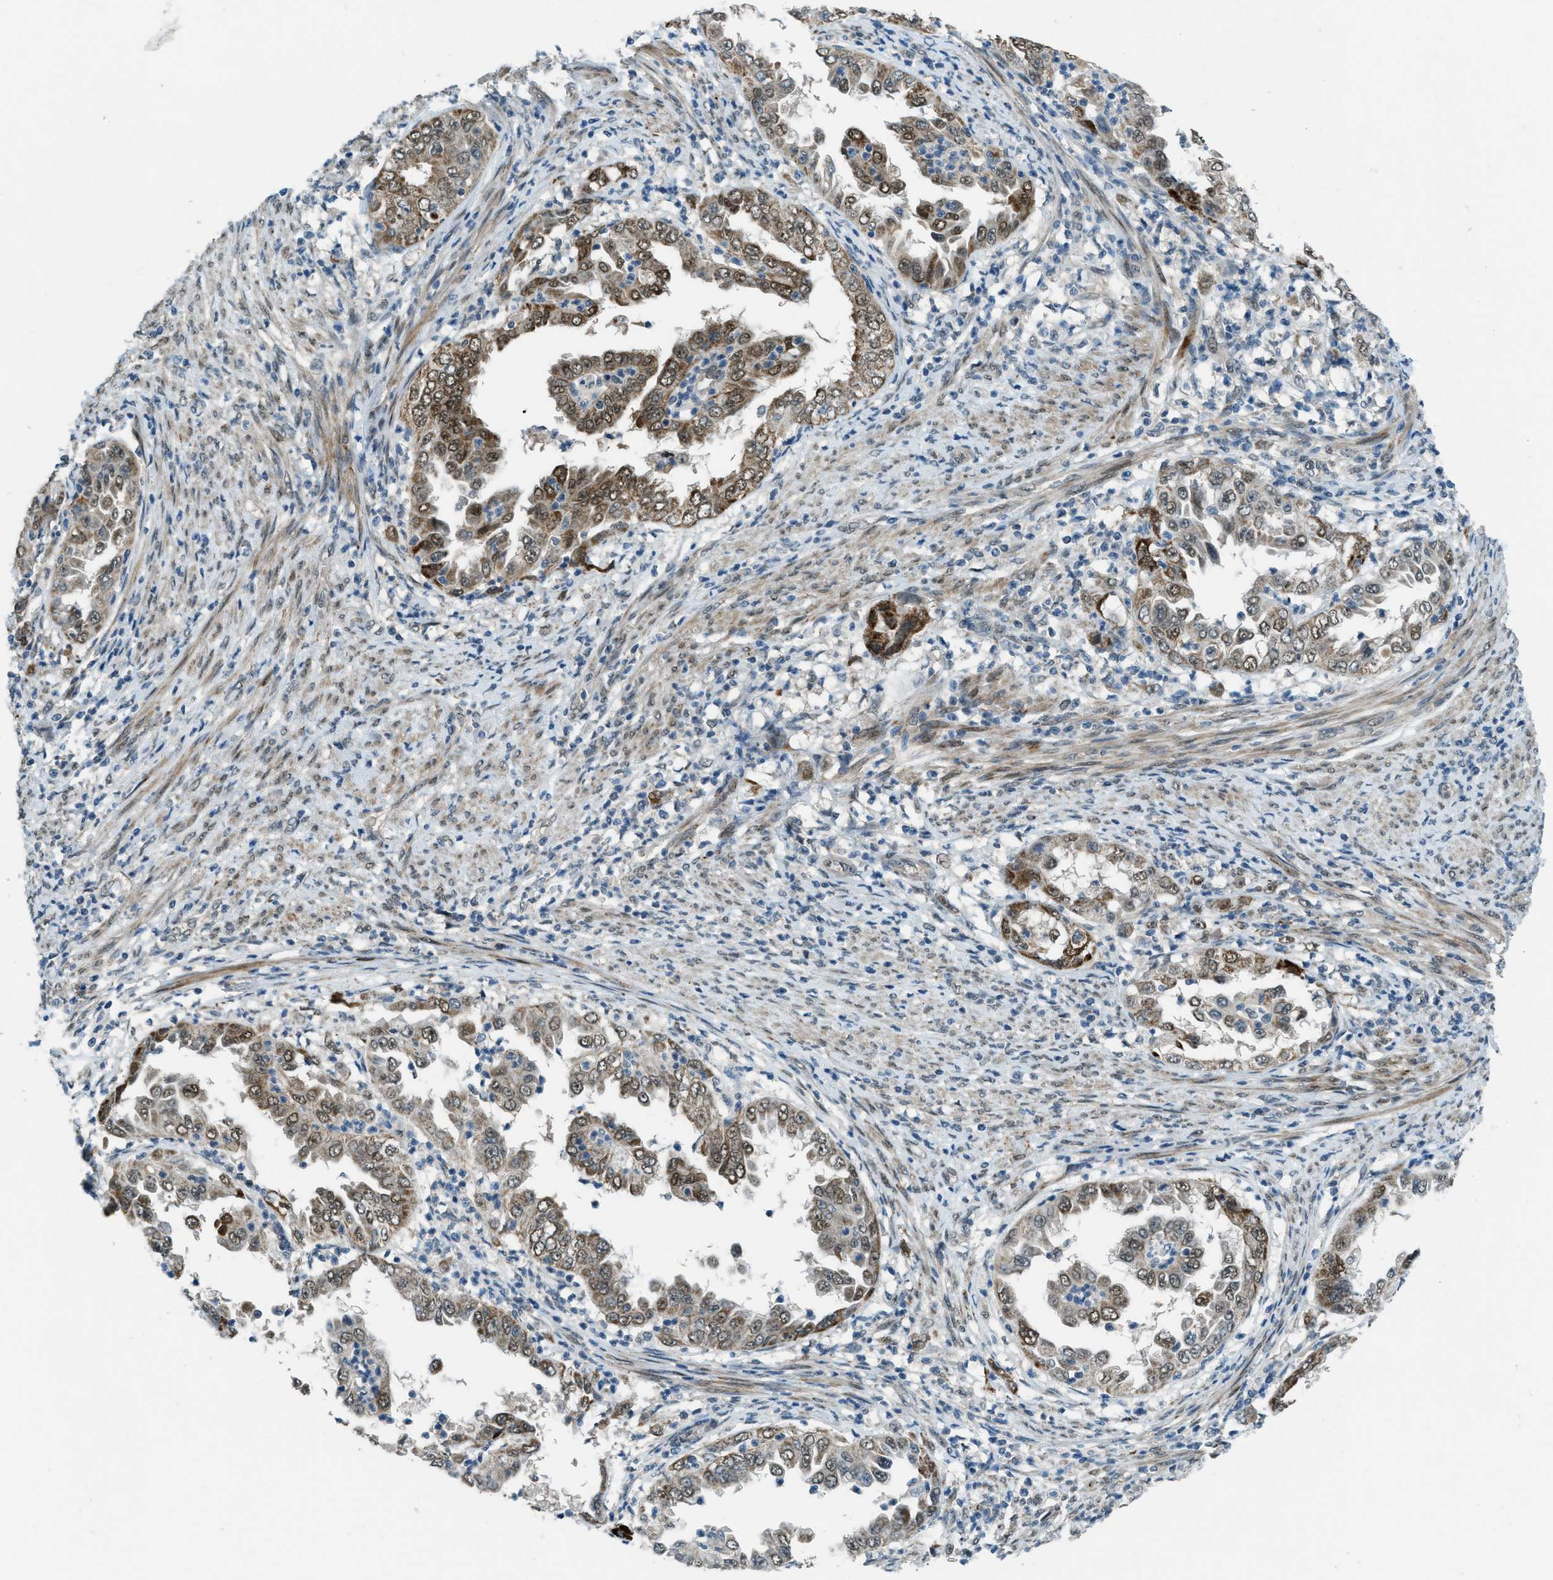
{"staining": {"intensity": "moderate", "quantity": ">75%", "location": "cytoplasmic/membranous,nuclear"}, "tissue": "endometrial cancer", "cell_type": "Tumor cells", "image_type": "cancer", "snomed": [{"axis": "morphology", "description": "Adenocarcinoma, NOS"}, {"axis": "topography", "description": "Endometrium"}], "caption": "A high-resolution micrograph shows IHC staining of endometrial adenocarcinoma, which shows moderate cytoplasmic/membranous and nuclear positivity in approximately >75% of tumor cells.", "gene": "NPEPL1", "patient": {"sex": "female", "age": 85}}